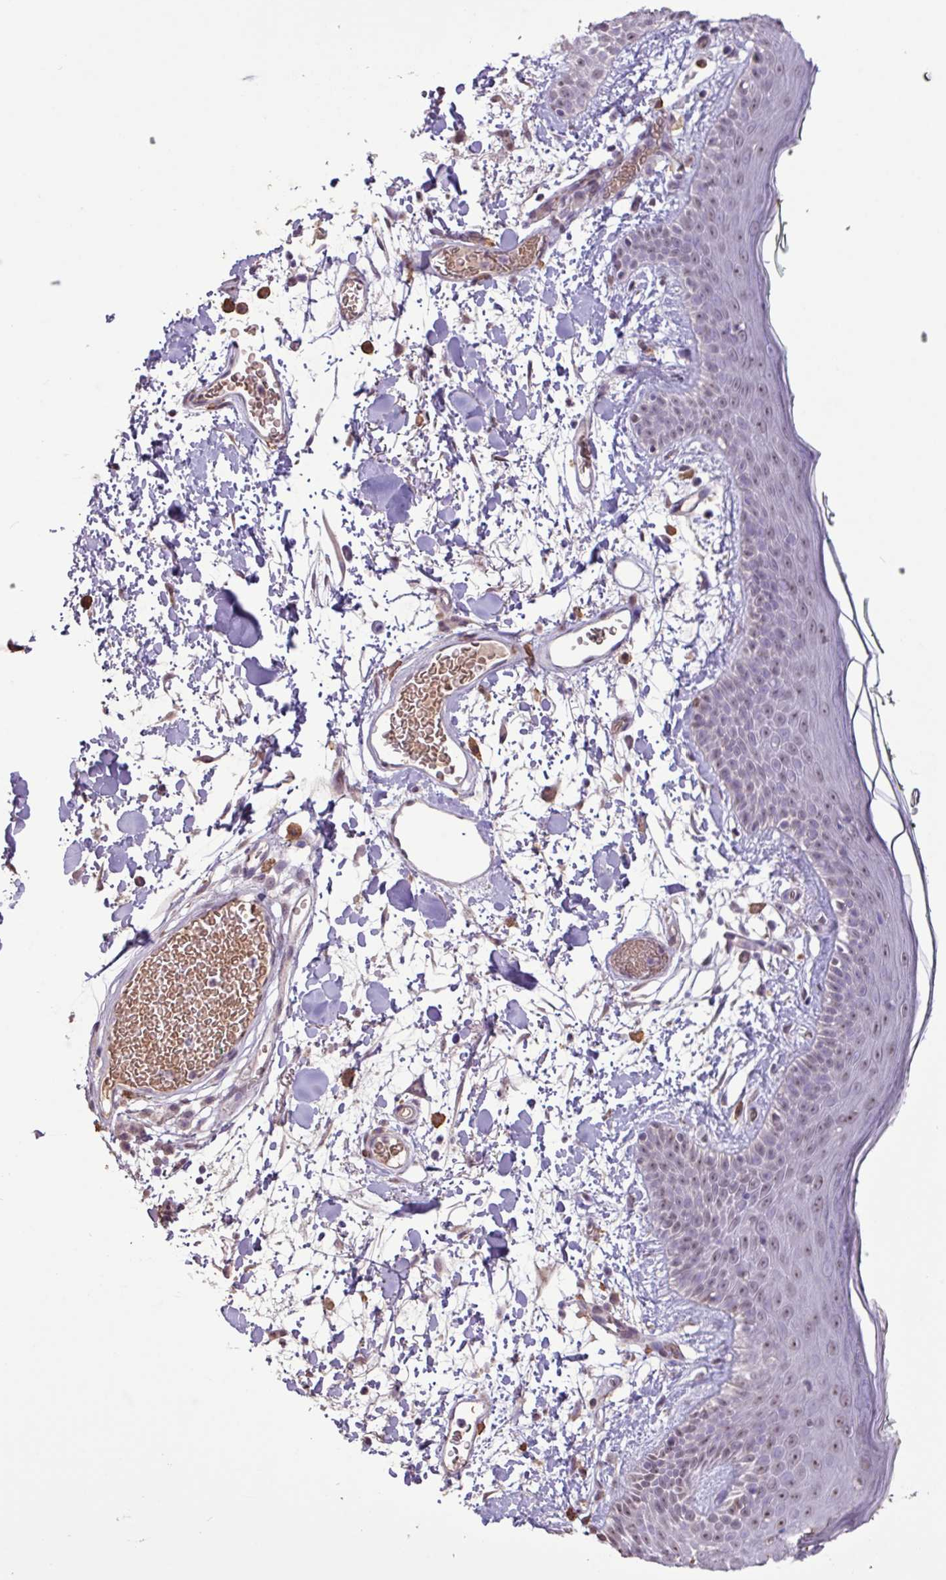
{"staining": {"intensity": "weak", "quantity": ">75%", "location": "nuclear"}, "tissue": "skin", "cell_type": "Fibroblasts", "image_type": "normal", "snomed": [{"axis": "morphology", "description": "Normal tissue, NOS"}, {"axis": "topography", "description": "Skin"}], "caption": "Protein analysis of normal skin reveals weak nuclear staining in about >75% of fibroblasts.", "gene": "L3MBTL3", "patient": {"sex": "male", "age": 79}}